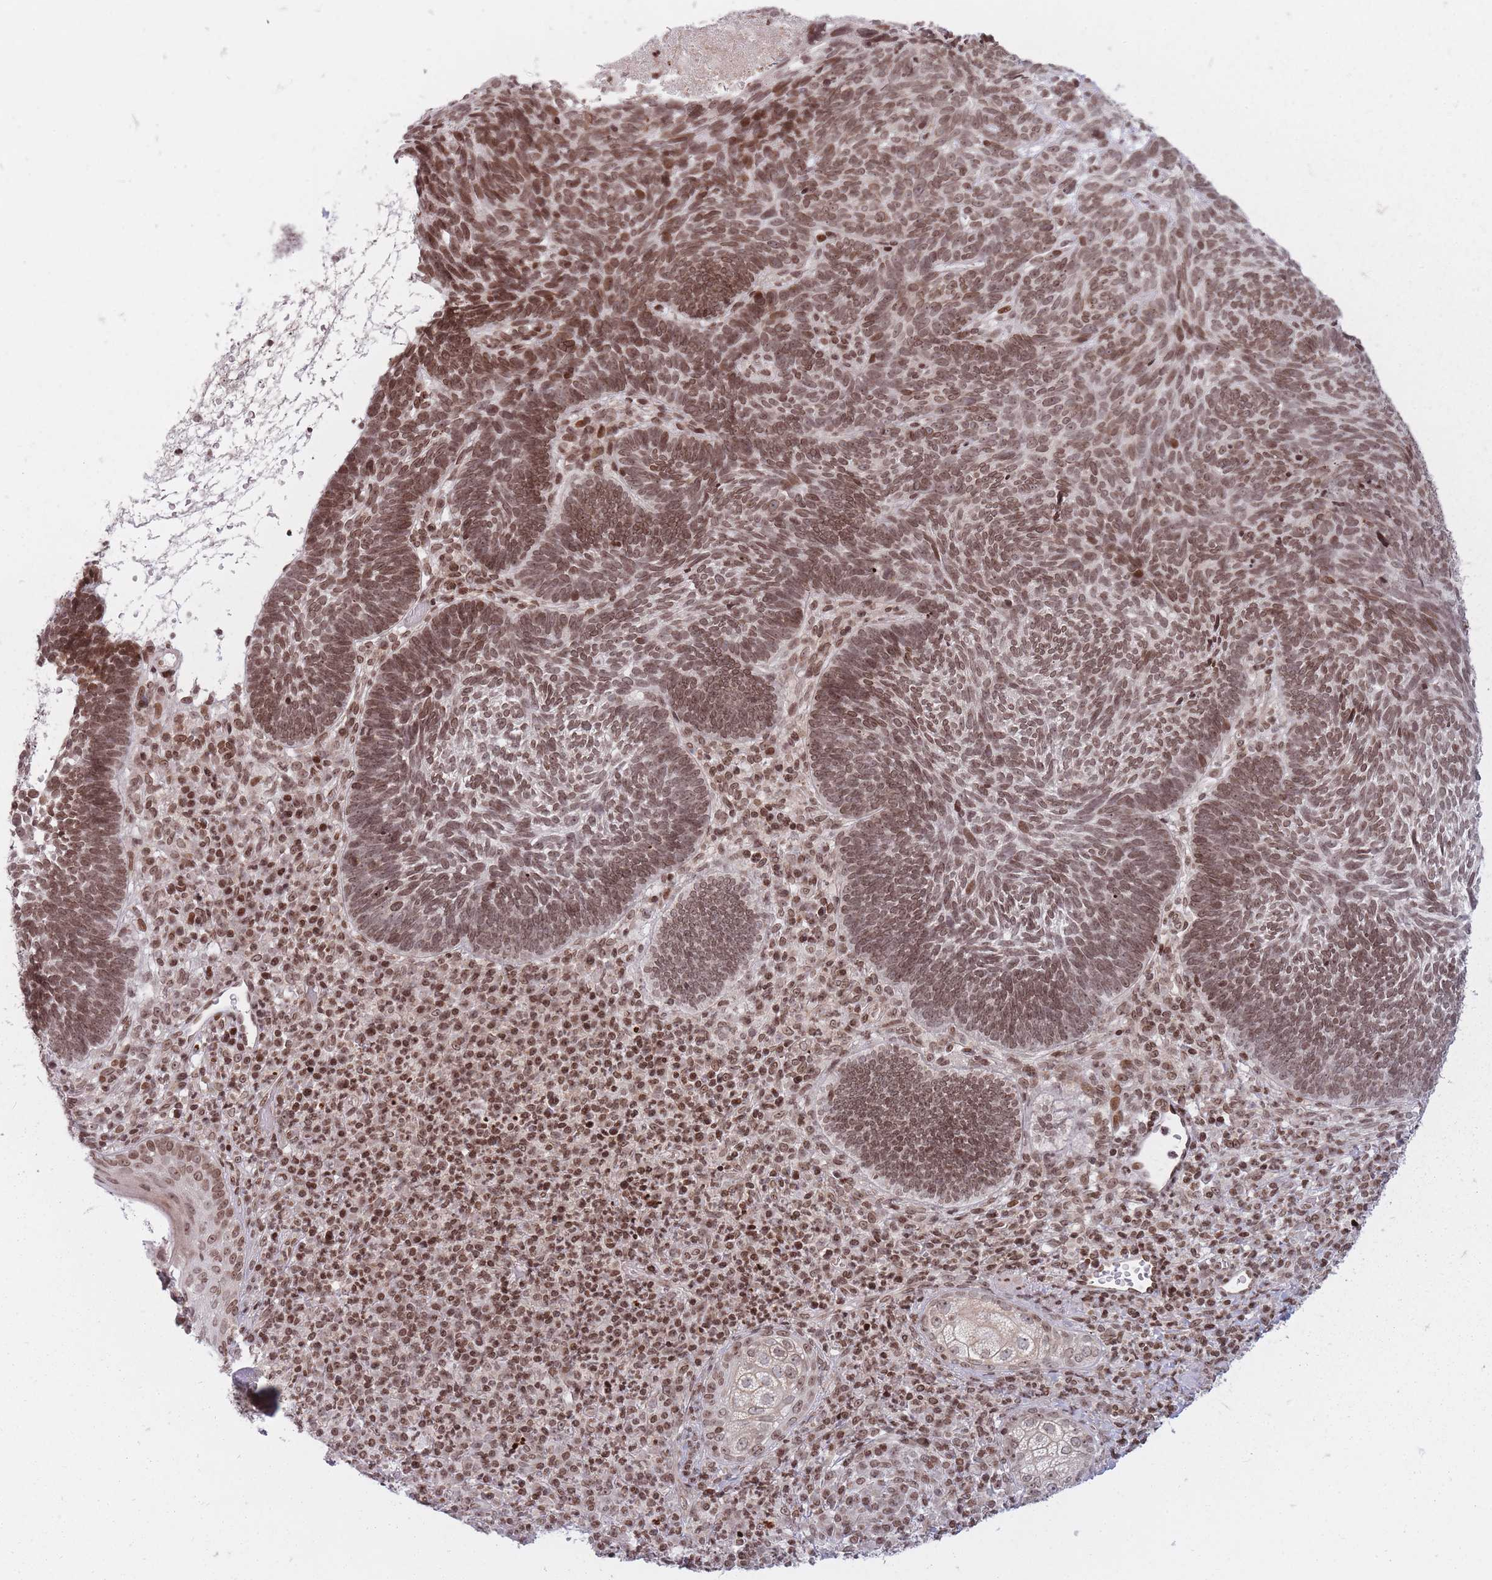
{"staining": {"intensity": "moderate", "quantity": ">75%", "location": "nuclear"}, "tissue": "skin cancer", "cell_type": "Tumor cells", "image_type": "cancer", "snomed": [{"axis": "morphology", "description": "Basal cell carcinoma"}, {"axis": "topography", "description": "Skin"}], "caption": "IHC image of skin cancer stained for a protein (brown), which reveals medium levels of moderate nuclear positivity in about >75% of tumor cells.", "gene": "TMC6", "patient": {"sex": "male", "age": 88}}